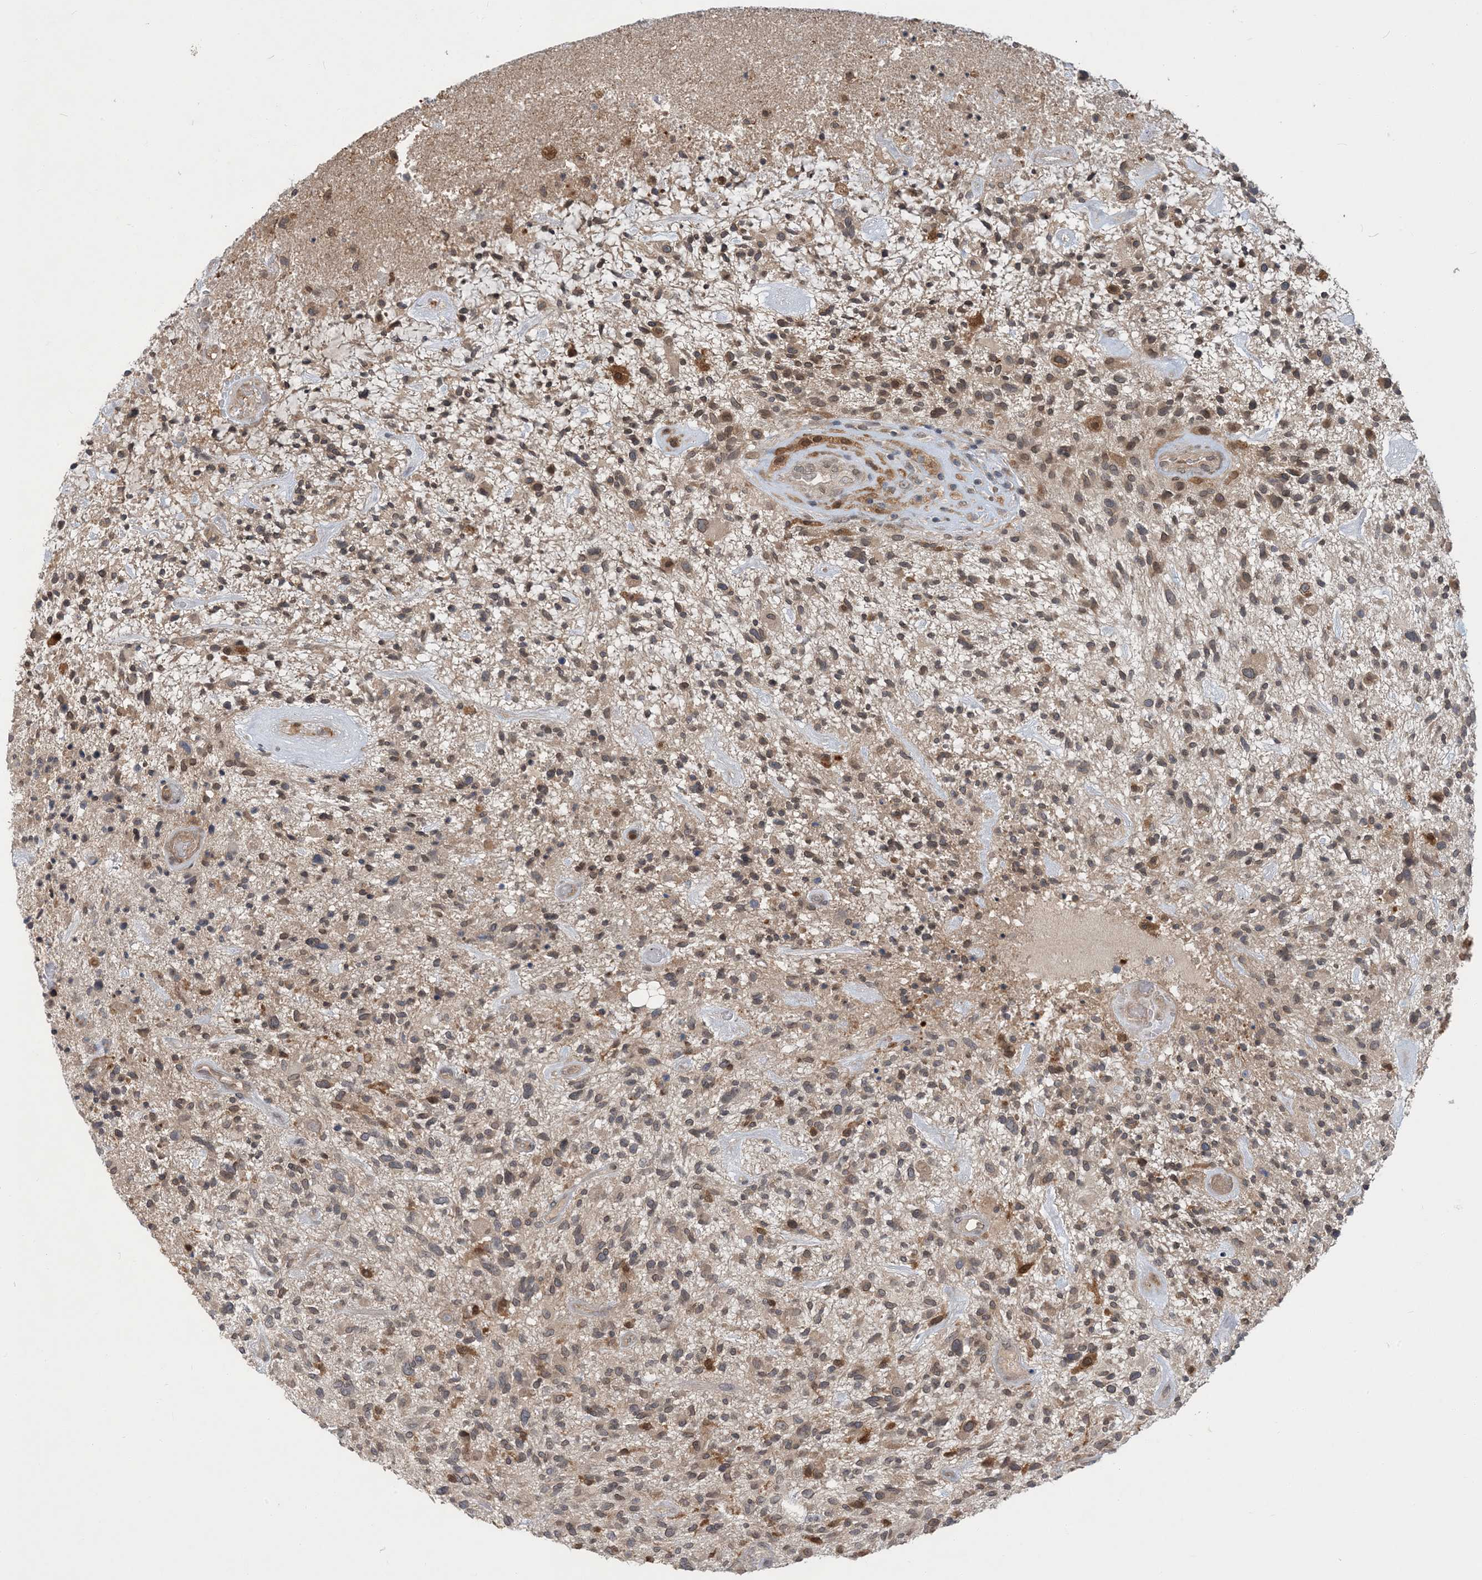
{"staining": {"intensity": "weak", "quantity": "25%-75%", "location": "cytoplasmic/membranous,nuclear"}, "tissue": "glioma", "cell_type": "Tumor cells", "image_type": "cancer", "snomed": [{"axis": "morphology", "description": "Glioma, malignant, High grade"}, {"axis": "topography", "description": "Brain"}], "caption": "Weak cytoplasmic/membranous and nuclear protein positivity is appreciated in approximately 25%-75% of tumor cells in malignant glioma (high-grade).", "gene": "NAGK", "patient": {"sex": "male", "age": 47}}